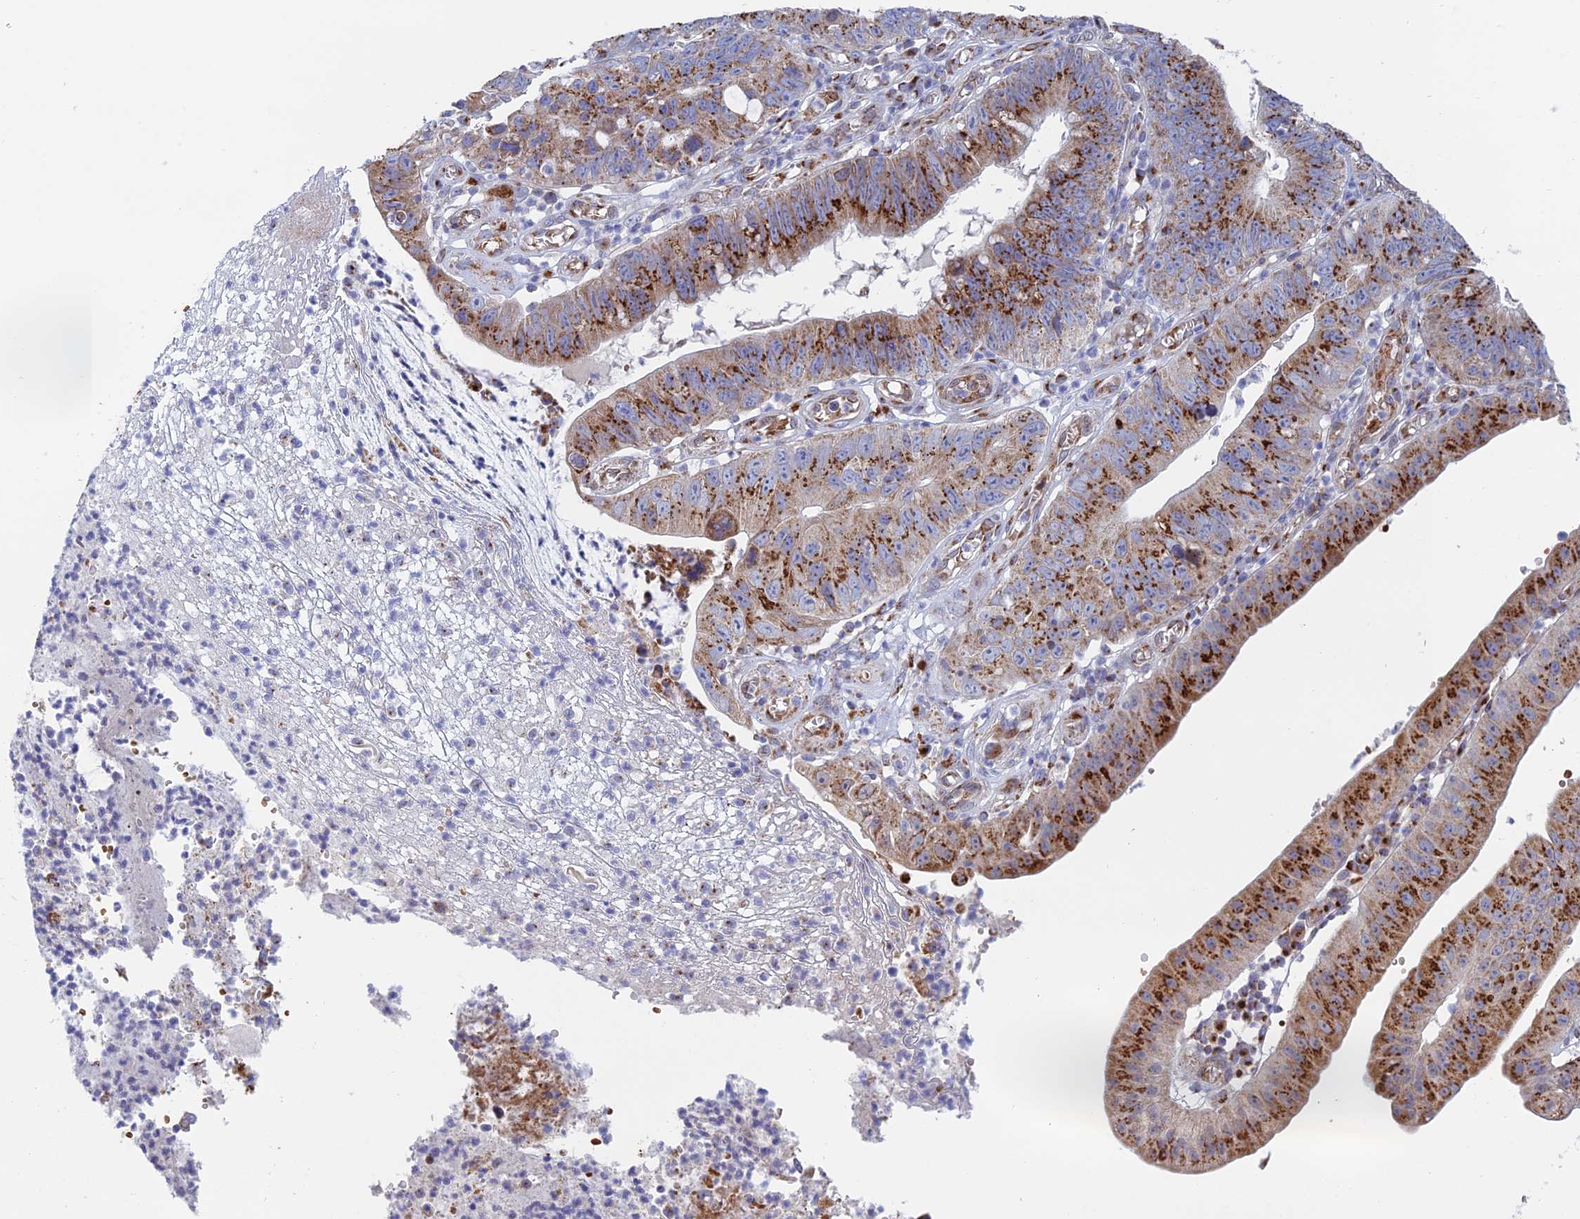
{"staining": {"intensity": "strong", "quantity": ">75%", "location": "cytoplasmic/membranous"}, "tissue": "stomach cancer", "cell_type": "Tumor cells", "image_type": "cancer", "snomed": [{"axis": "morphology", "description": "Adenocarcinoma, NOS"}, {"axis": "topography", "description": "Stomach"}], "caption": "DAB (3,3'-diaminobenzidine) immunohistochemical staining of stomach adenocarcinoma demonstrates strong cytoplasmic/membranous protein staining in approximately >75% of tumor cells. The protein of interest is shown in brown color, while the nuclei are stained blue.", "gene": "HS2ST1", "patient": {"sex": "male", "age": 59}}